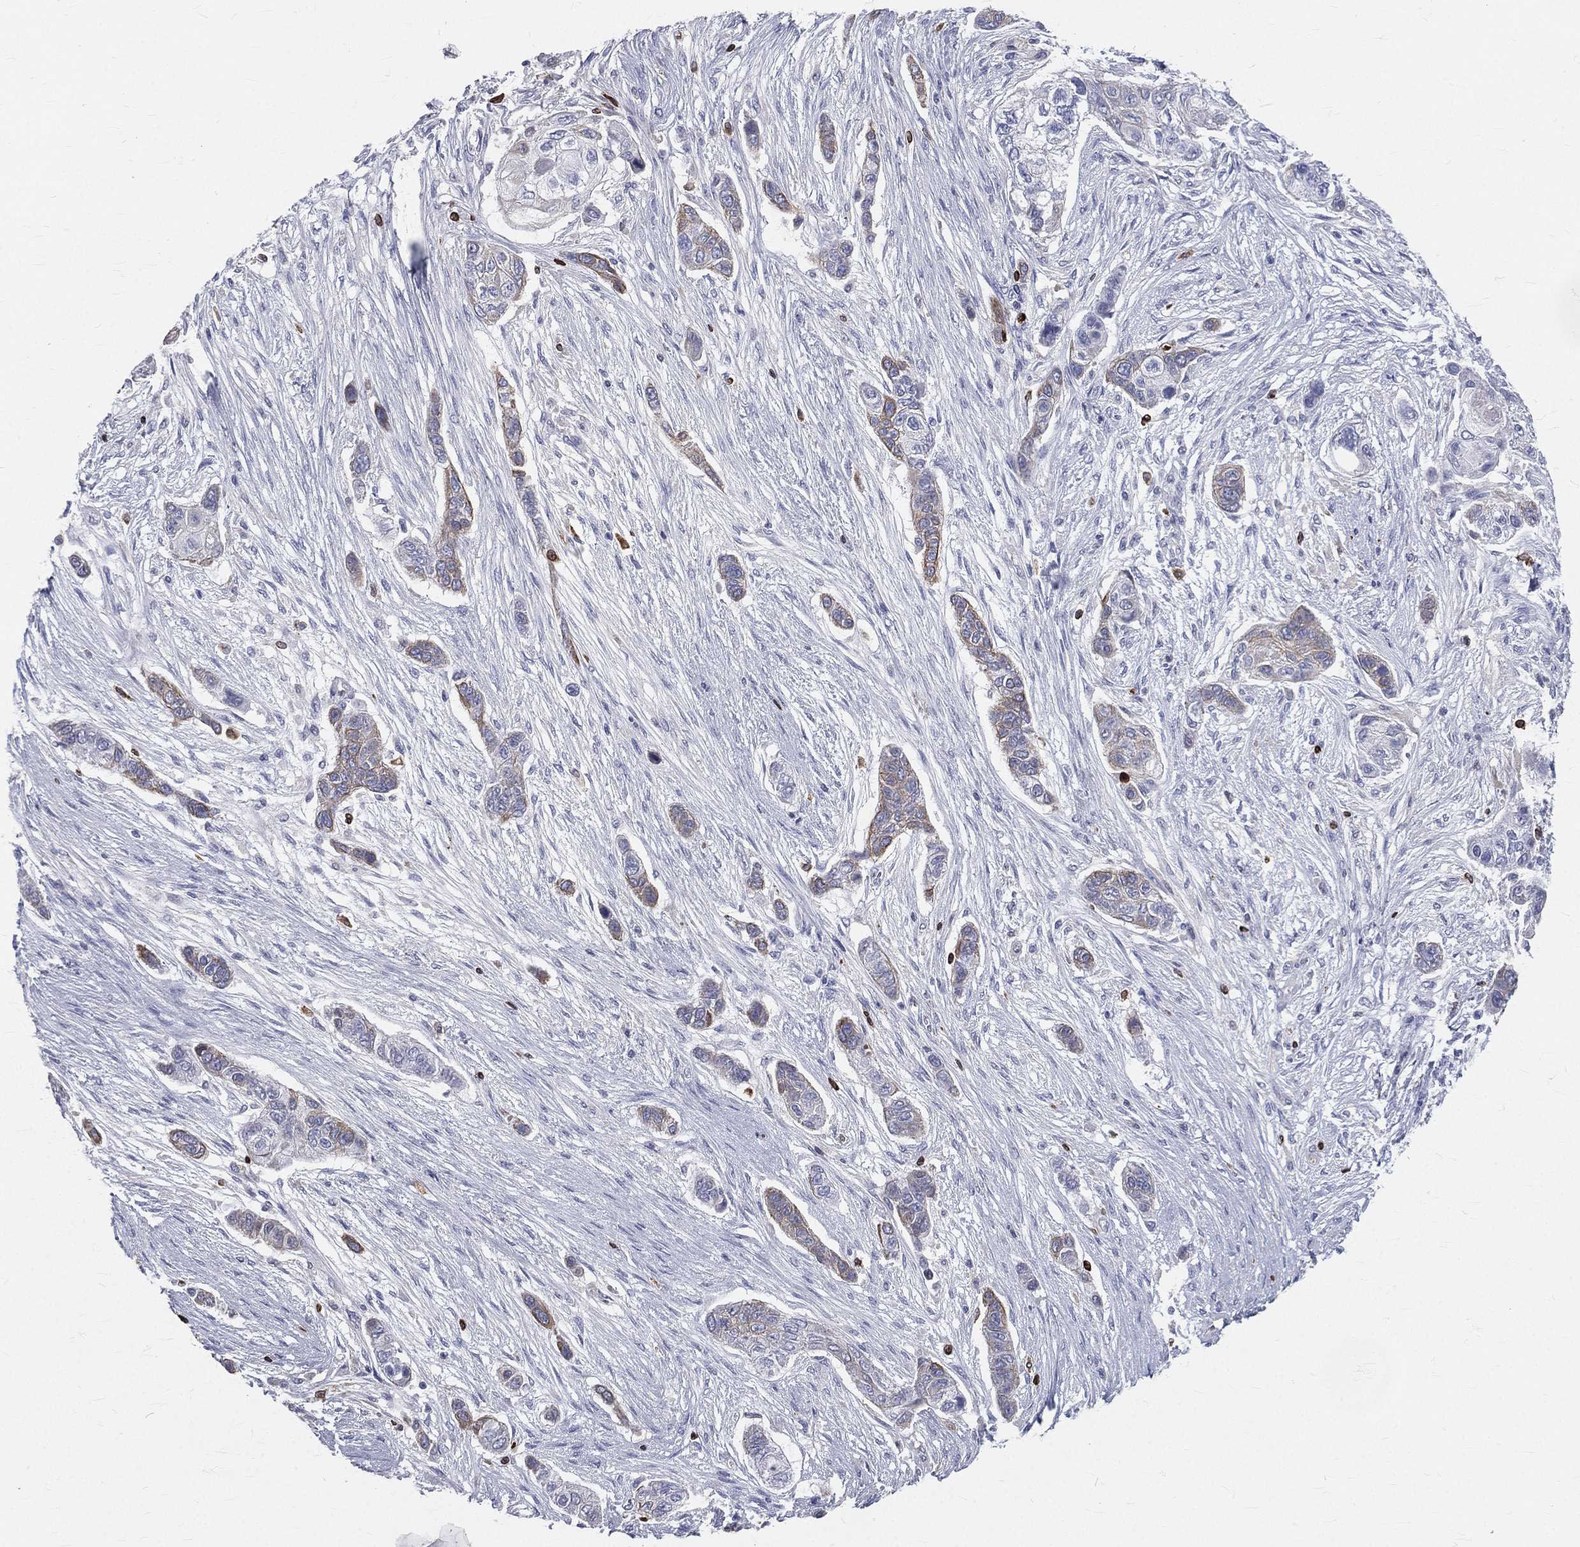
{"staining": {"intensity": "negative", "quantity": "none", "location": "none"}, "tissue": "lung cancer", "cell_type": "Tumor cells", "image_type": "cancer", "snomed": [{"axis": "morphology", "description": "Squamous cell carcinoma, NOS"}, {"axis": "topography", "description": "Lung"}], "caption": "DAB immunohistochemical staining of human lung cancer displays no significant staining in tumor cells.", "gene": "CTSW", "patient": {"sex": "male", "age": 69}}